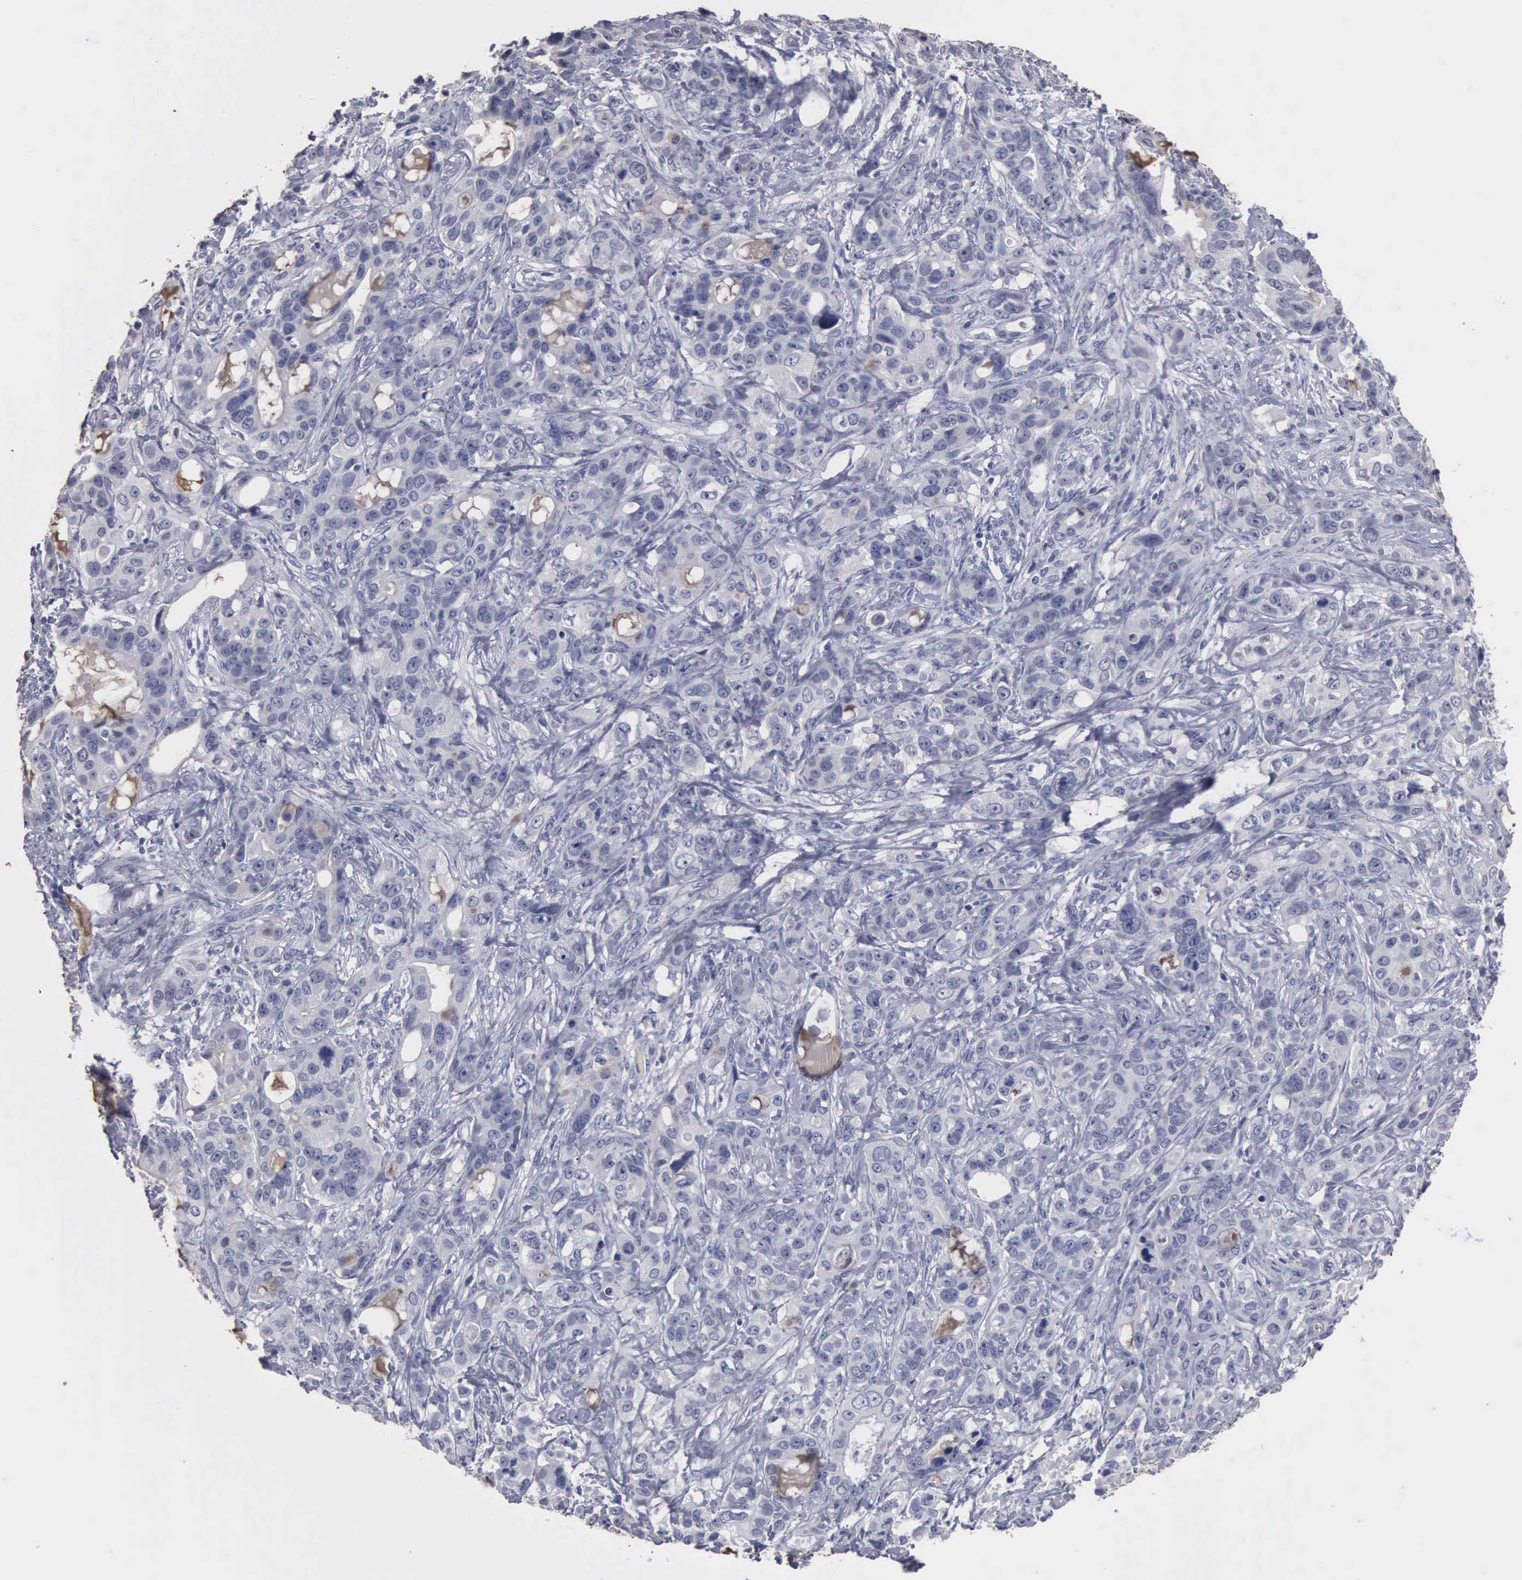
{"staining": {"intensity": "negative", "quantity": "none", "location": "none"}, "tissue": "stomach cancer", "cell_type": "Tumor cells", "image_type": "cancer", "snomed": [{"axis": "morphology", "description": "Adenocarcinoma, NOS"}, {"axis": "topography", "description": "Stomach, upper"}], "caption": "Photomicrograph shows no protein expression in tumor cells of stomach cancer tissue.", "gene": "UPB1", "patient": {"sex": "male", "age": 47}}